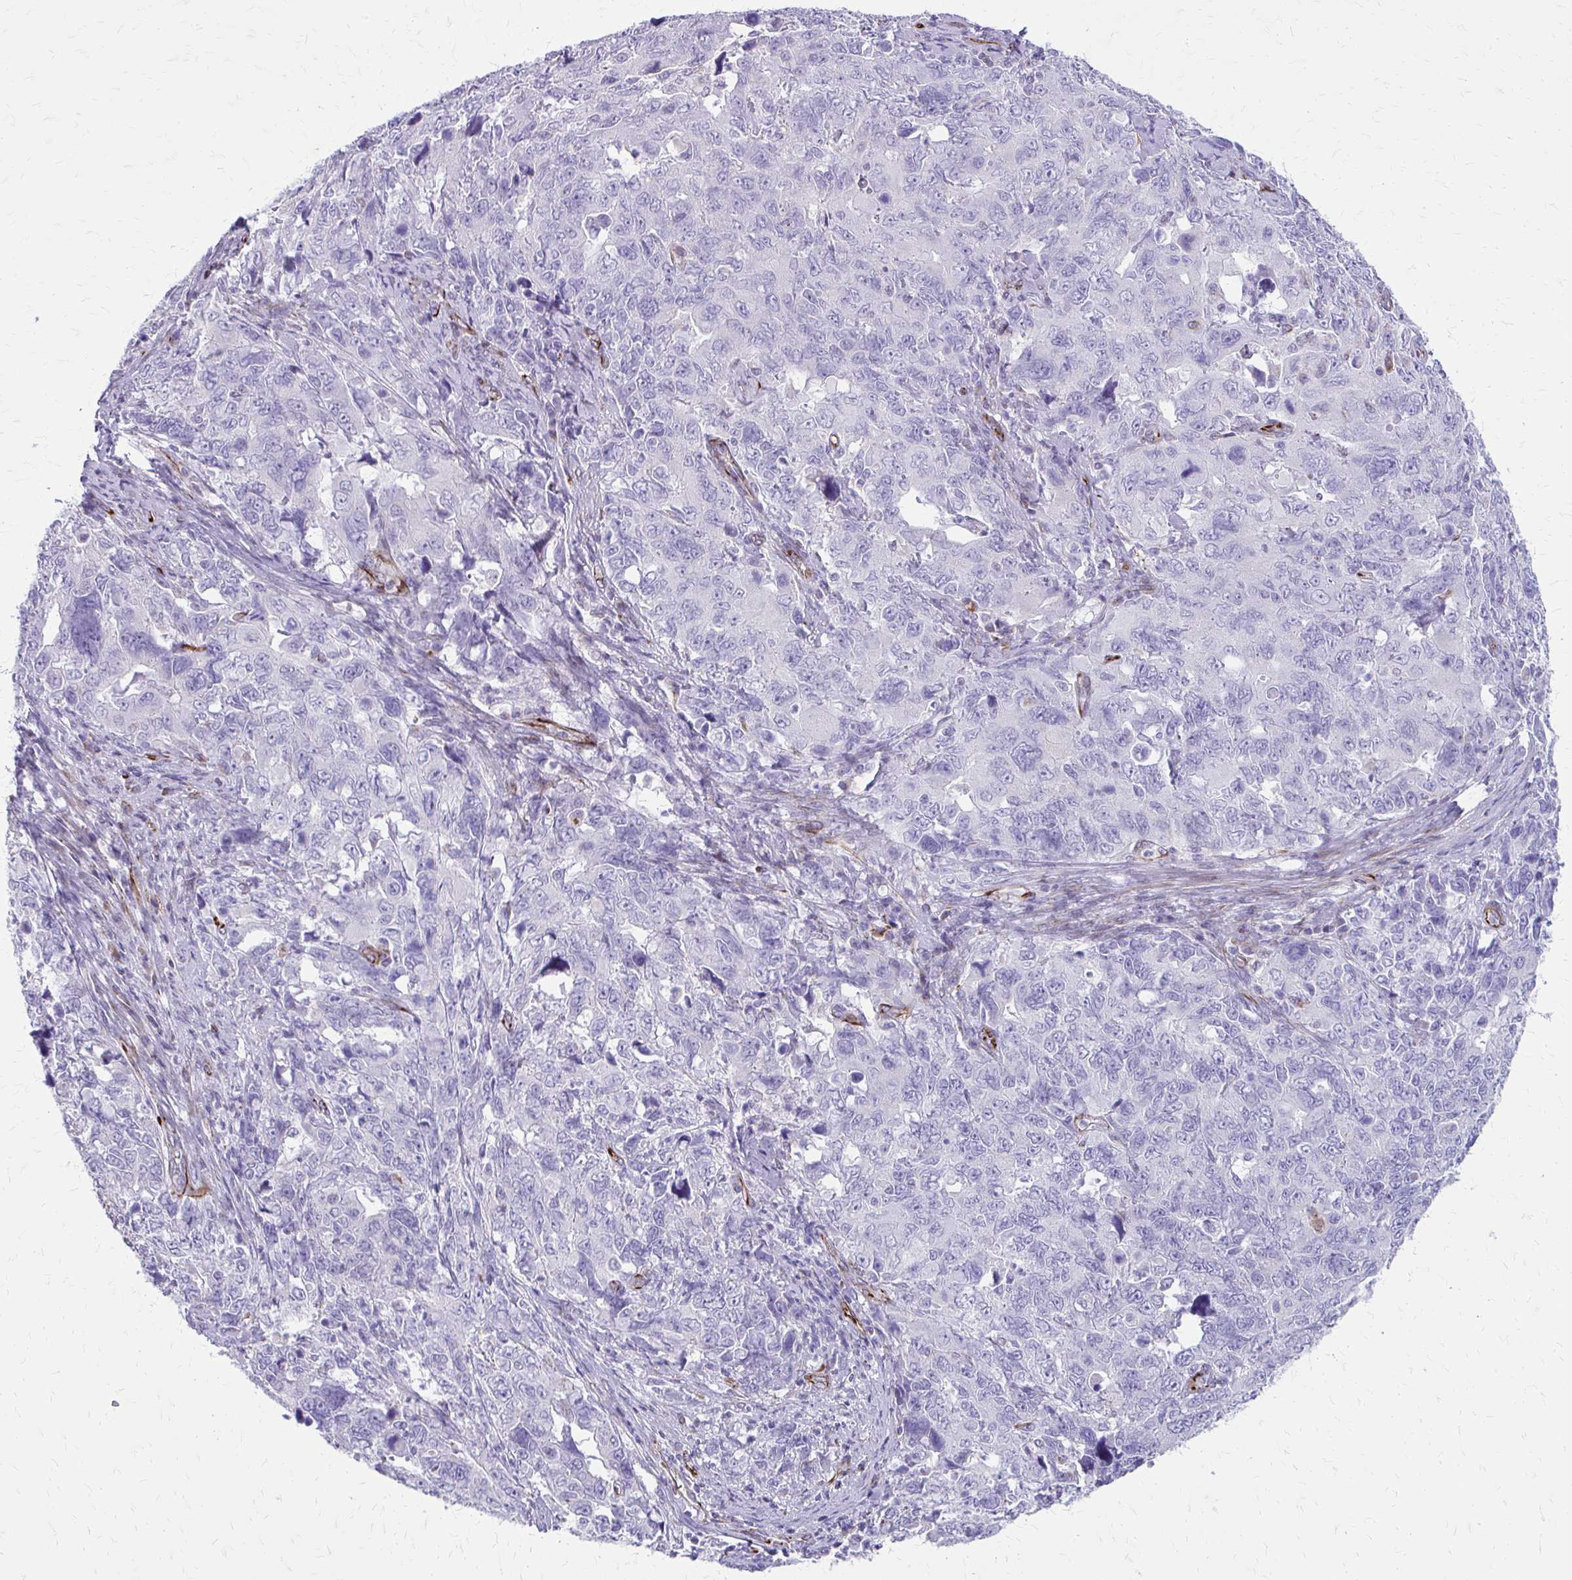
{"staining": {"intensity": "negative", "quantity": "none", "location": "none"}, "tissue": "cervical cancer", "cell_type": "Tumor cells", "image_type": "cancer", "snomed": [{"axis": "morphology", "description": "Adenocarcinoma, NOS"}, {"axis": "topography", "description": "Cervix"}], "caption": "IHC image of neoplastic tissue: adenocarcinoma (cervical) stained with DAB (3,3'-diaminobenzidine) demonstrates no significant protein staining in tumor cells.", "gene": "TRIM6", "patient": {"sex": "female", "age": 63}}